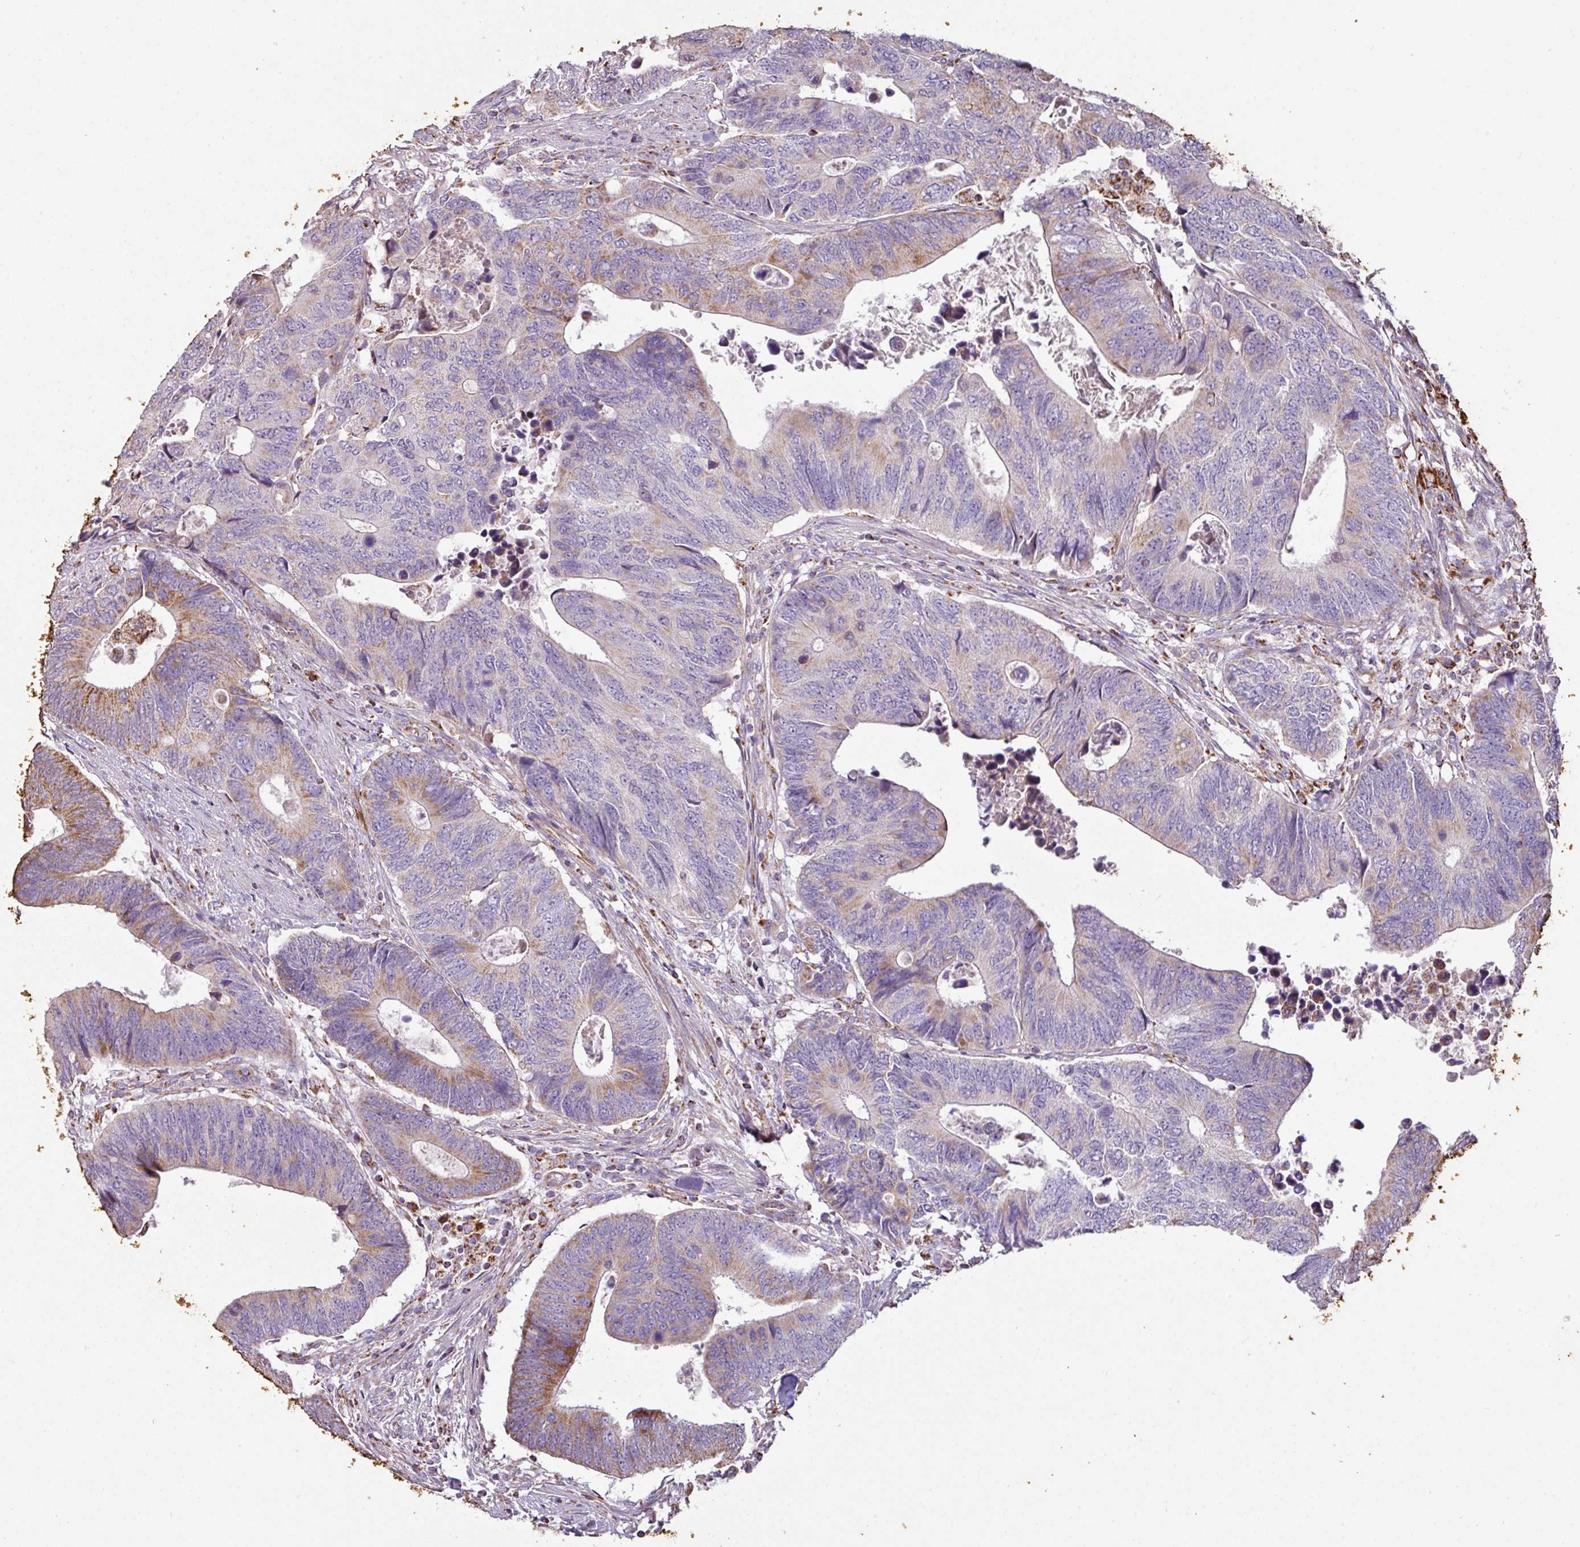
{"staining": {"intensity": "strong", "quantity": "25%-75%", "location": "cytoplasmic/membranous"}, "tissue": "colorectal cancer", "cell_type": "Tumor cells", "image_type": "cancer", "snomed": [{"axis": "morphology", "description": "Adenocarcinoma, NOS"}, {"axis": "topography", "description": "Colon"}], "caption": "Immunohistochemical staining of human colorectal adenocarcinoma reveals strong cytoplasmic/membranous protein positivity in about 25%-75% of tumor cells. (Stains: DAB in brown, nuclei in blue, Microscopy: brightfield microscopy at high magnification).", "gene": "SQOR", "patient": {"sex": "male", "age": 87}}